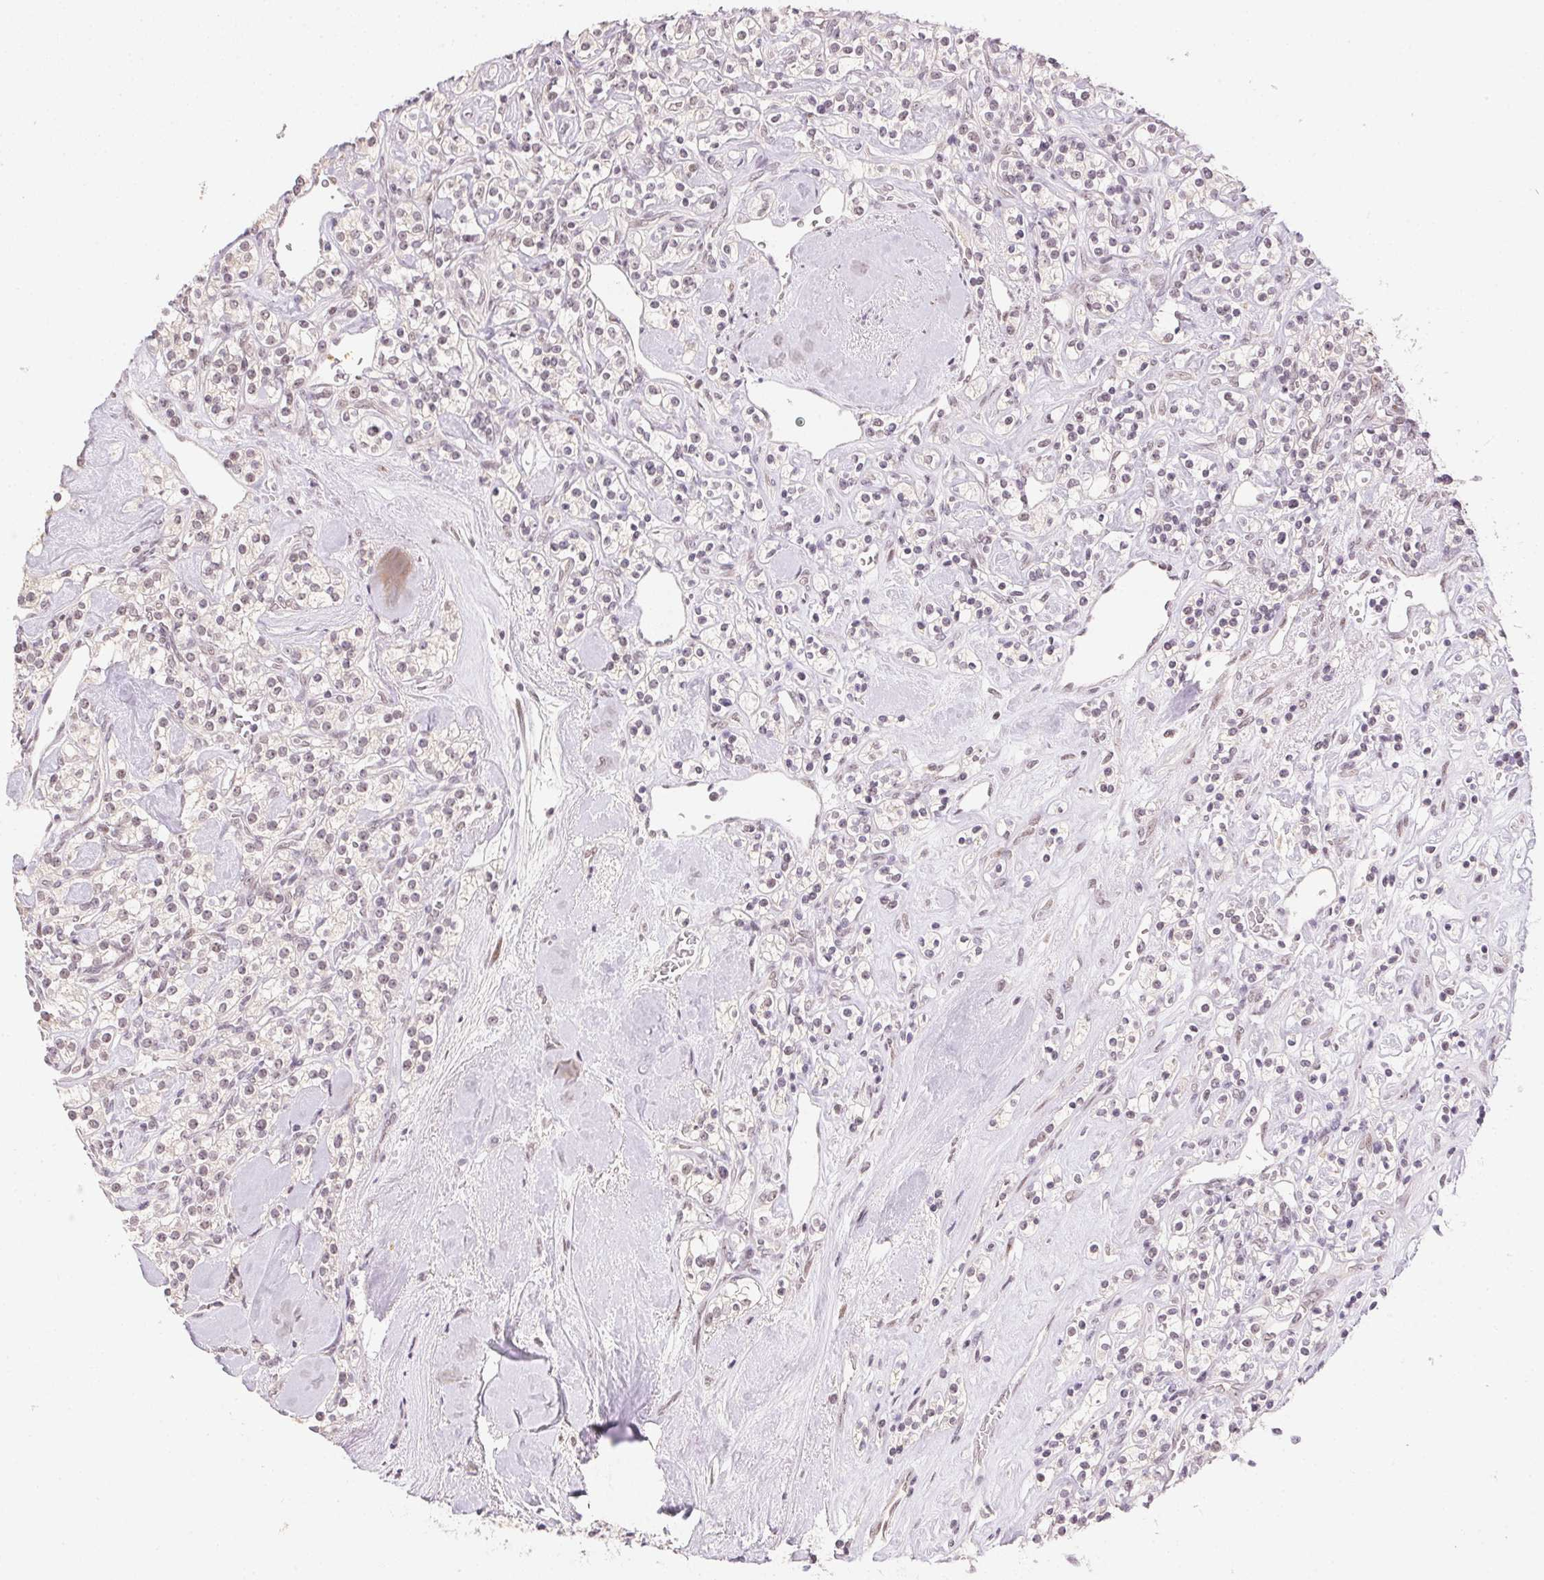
{"staining": {"intensity": "negative", "quantity": "none", "location": "none"}, "tissue": "renal cancer", "cell_type": "Tumor cells", "image_type": "cancer", "snomed": [{"axis": "morphology", "description": "Adenocarcinoma, NOS"}, {"axis": "topography", "description": "Kidney"}], "caption": "High power microscopy histopathology image of an IHC micrograph of renal adenocarcinoma, revealing no significant staining in tumor cells.", "gene": "KDM4D", "patient": {"sex": "male", "age": 77}}